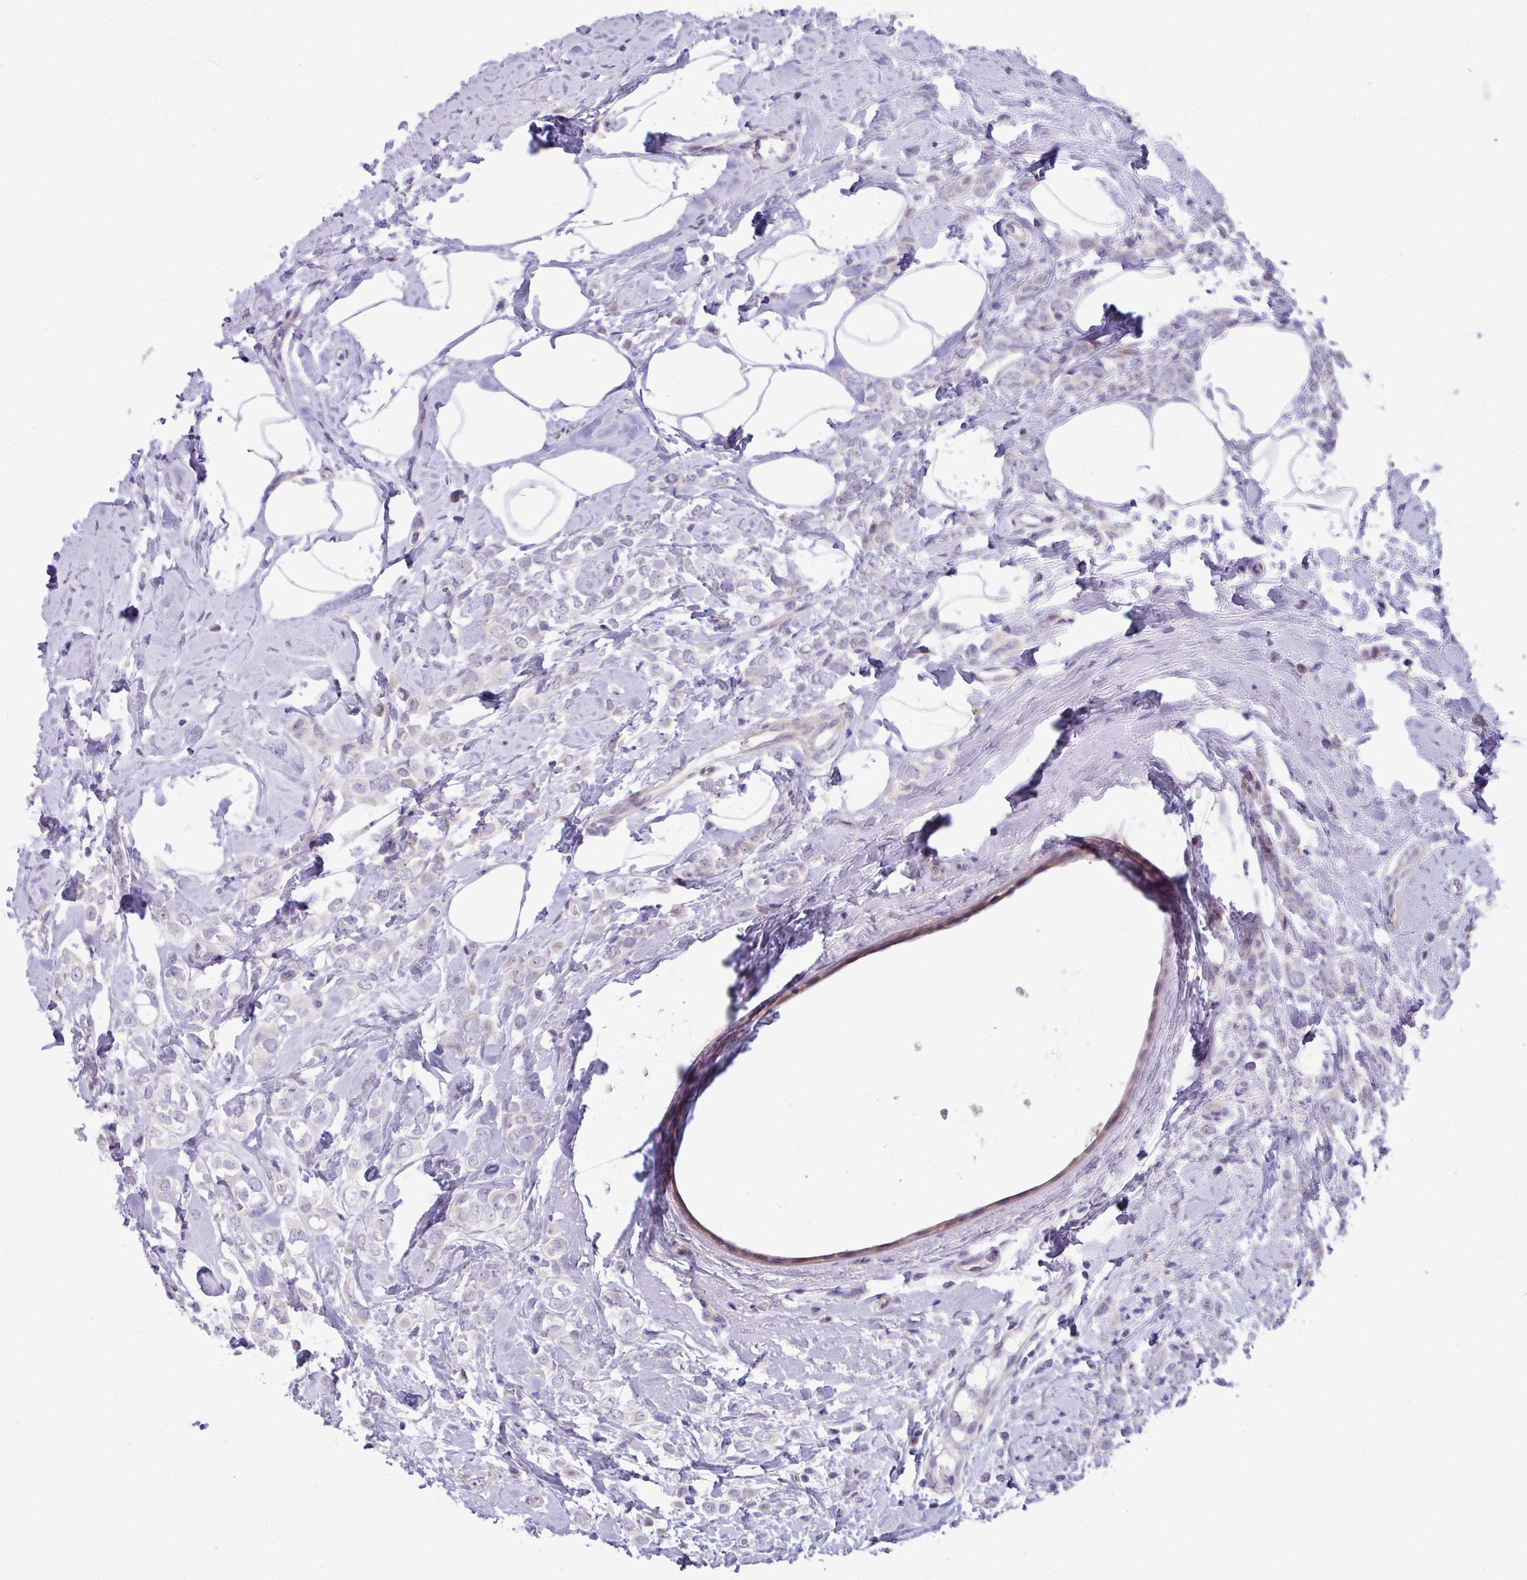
{"staining": {"intensity": "negative", "quantity": "none", "location": "none"}, "tissue": "breast cancer", "cell_type": "Tumor cells", "image_type": "cancer", "snomed": [{"axis": "morphology", "description": "Lobular carcinoma"}, {"axis": "topography", "description": "Breast"}], "caption": "Tumor cells are negative for protein expression in human breast lobular carcinoma. The staining is performed using DAB brown chromogen with nuclei counter-stained in using hematoxylin.", "gene": "IRGC", "patient": {"sex": "female", "age": 47}}